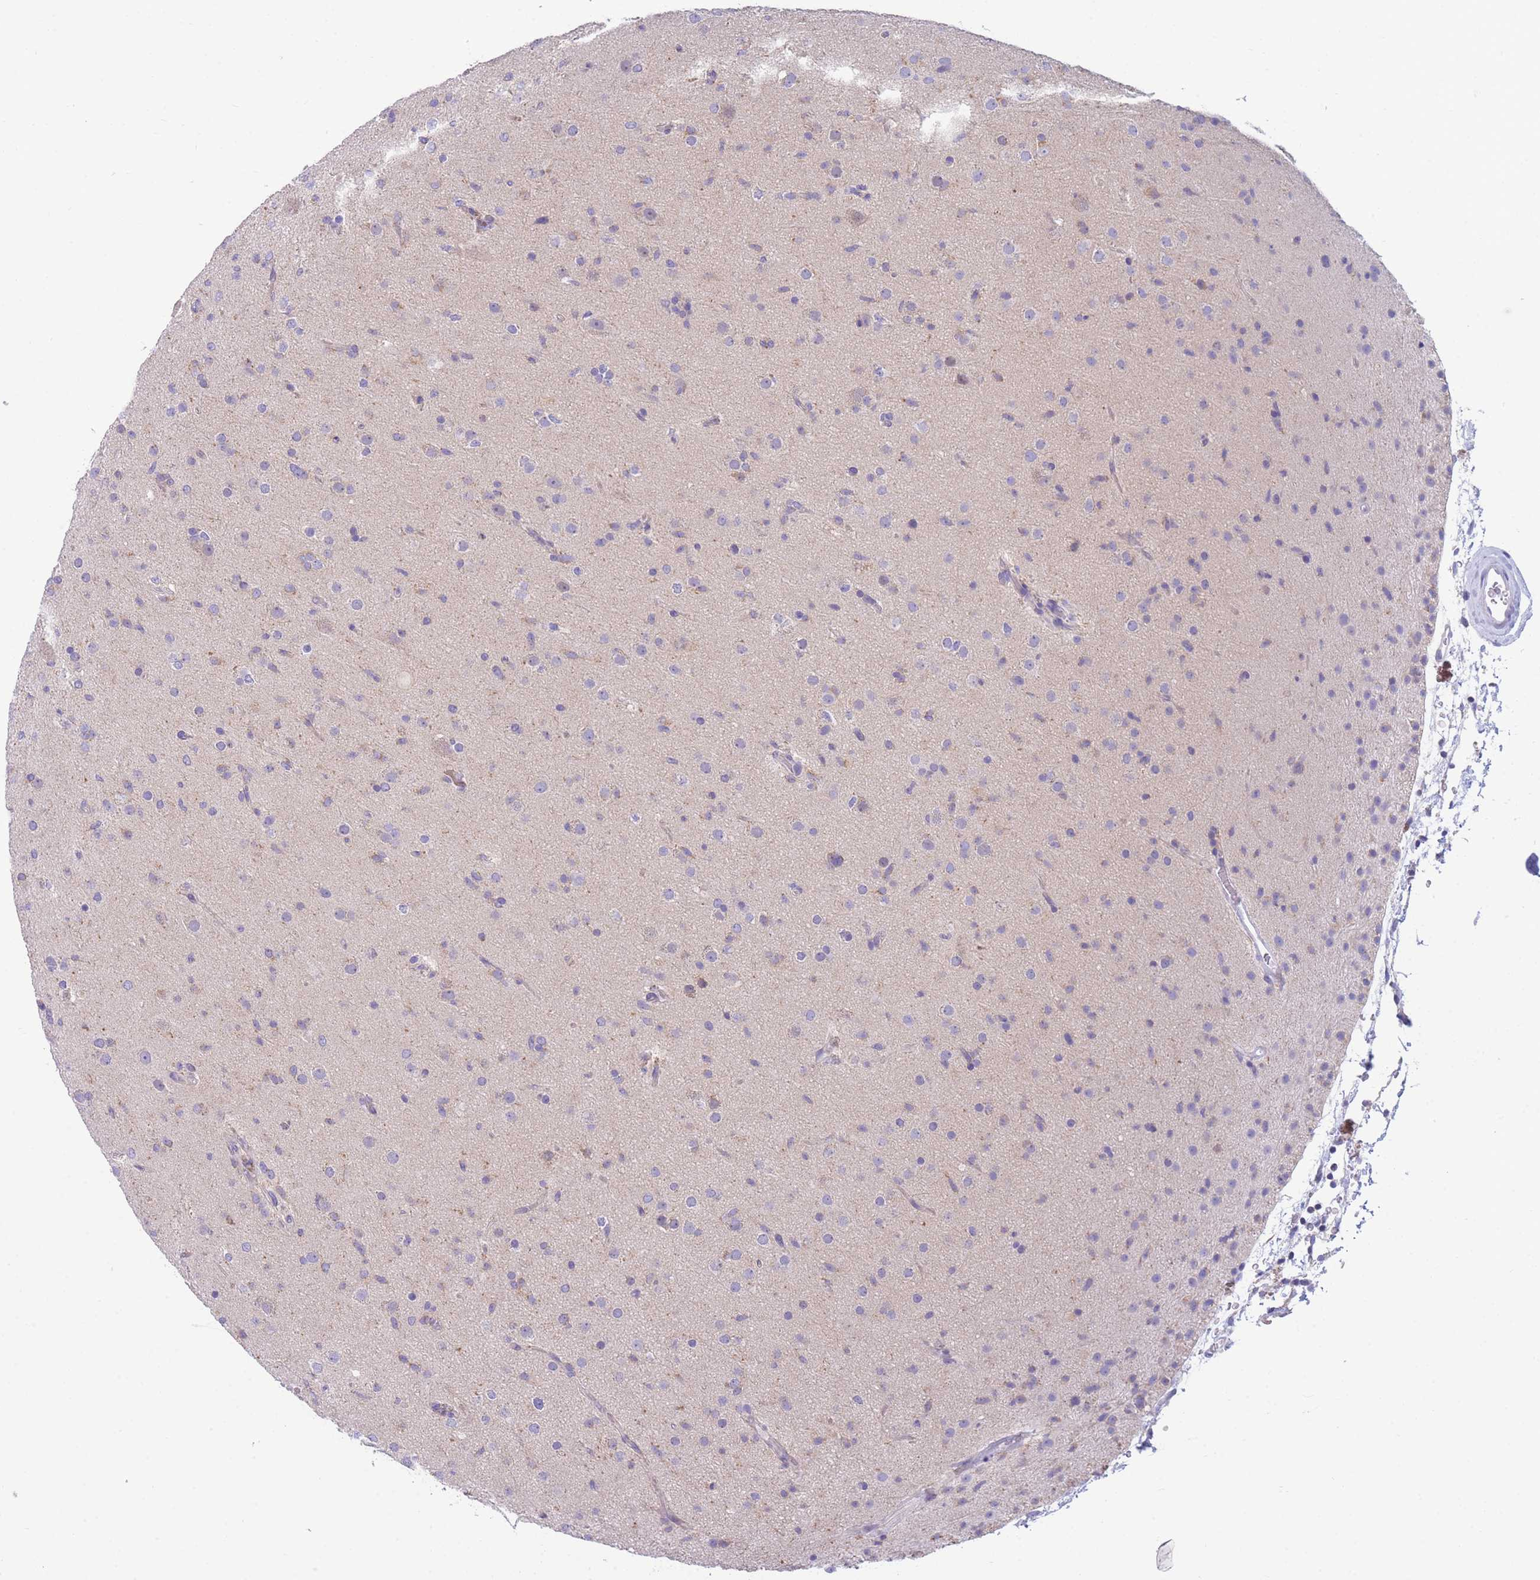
{"staining": {"intensity": "negative", "quantity": "none", "location": "none"}, "tissue": "glioma", "cell_type": "Tumor cells", "image_type": "cancer", "snomed": [{"axis": "morphology", "description": "Glioma, malignant, Low grade"}, {"axis": "topography", "description": "Brain"}], "caption": "Immunohistochemistry (IHC) of human malignant glioma (low-grade) shows no positivity in tumor cells. The staining was performed using DAB (3,3'-diaminobenzidine) to visualize the protein expression in brown, while the nuclei were stained in blue with hematoxylin (Magnification: 20x).", "gene": "DHRS11", "patient": {"sex": "male", "age": 65}}